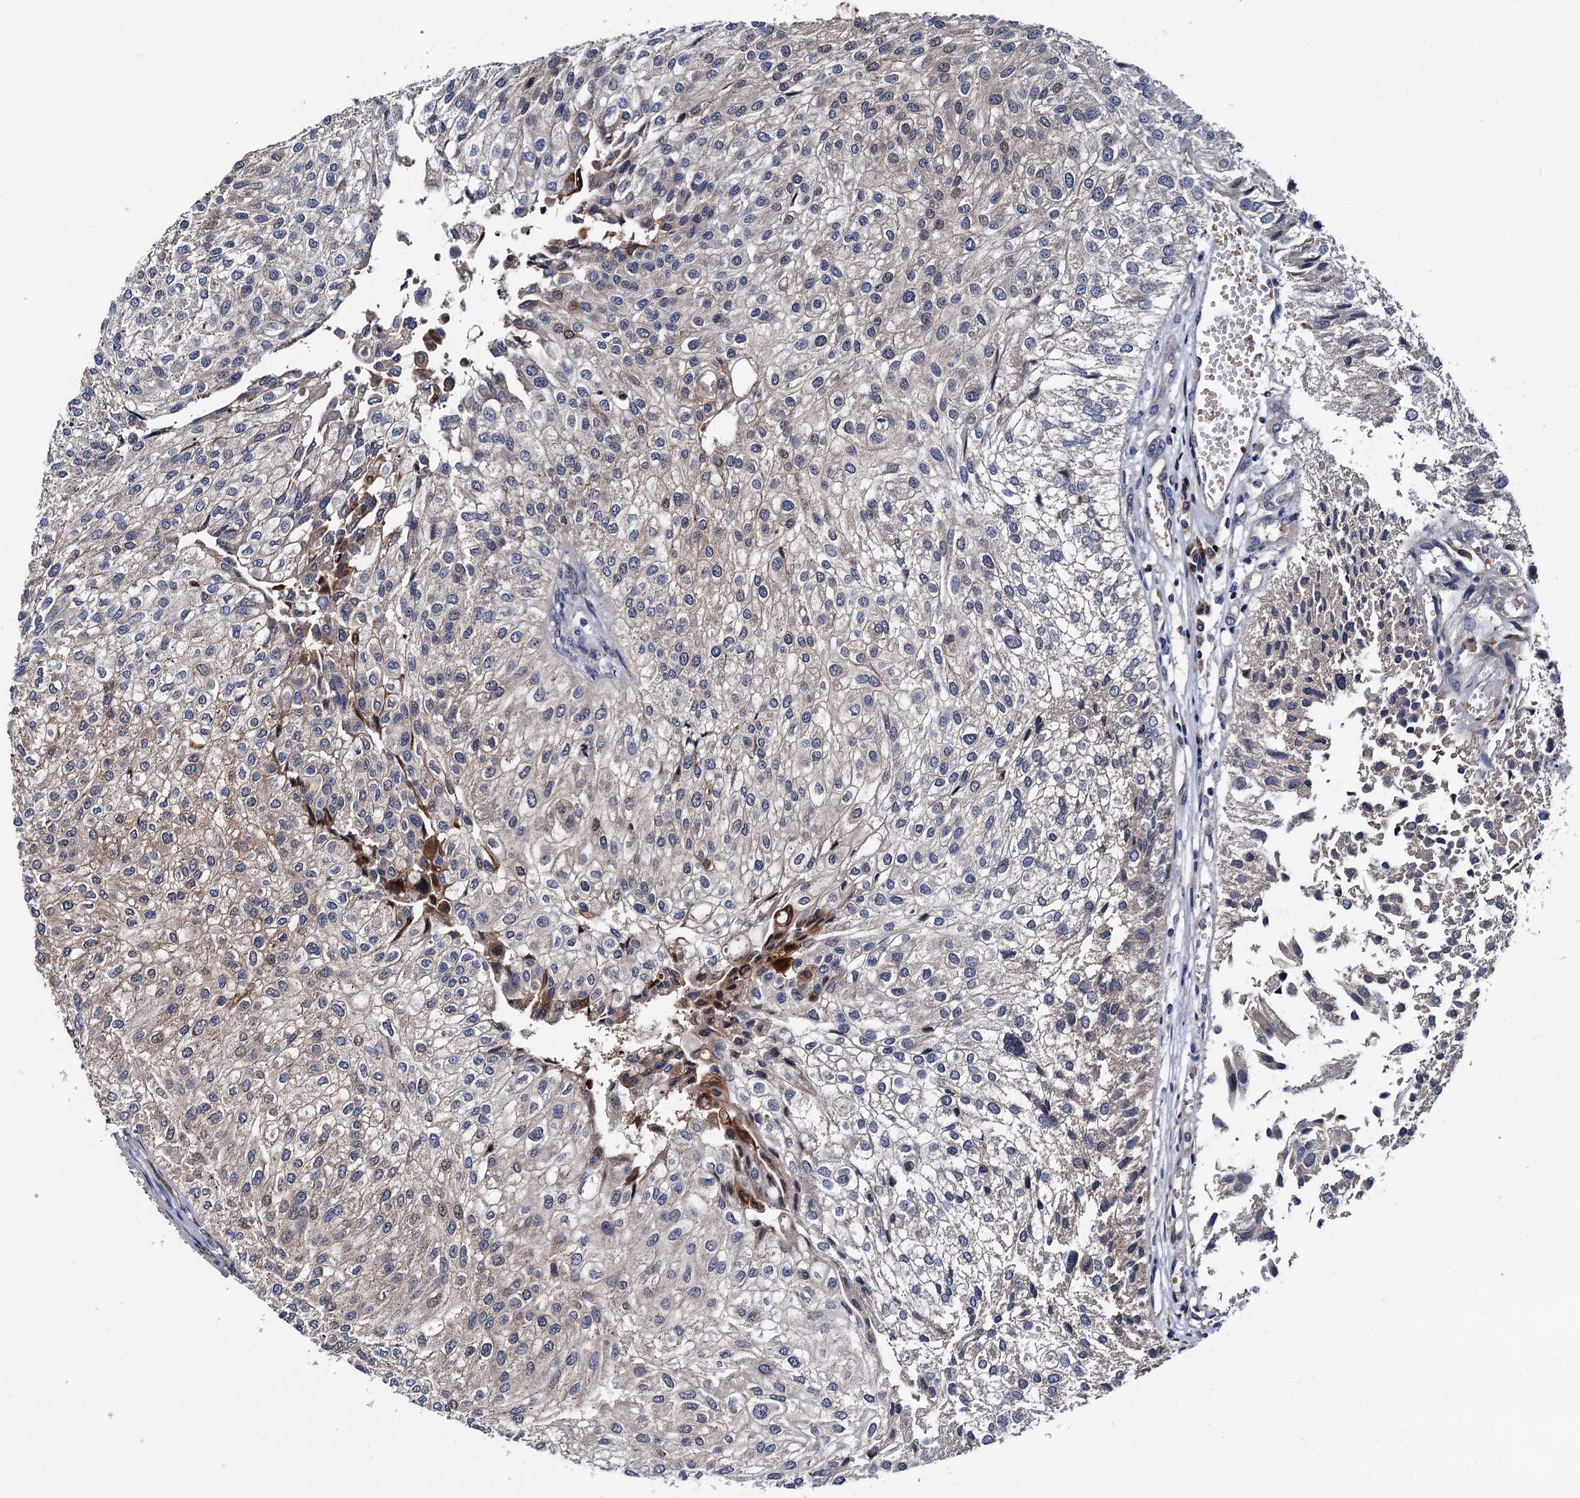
{"staining": {"intensity": "weak", "quantity": "<25%", "location": "cytoplasmic/membranous"}, "tissue": "urothelial cancer", "cell_type": "Tumor cells", "image_type": "cancer", "snomed": [{"axis": "morphology", "description": "Urothelial carcinoma, Low grade"}, {"axis": "topography", "description": "Urinary bladder"}], "caption": "Protein analysis of low-grade urothelial carcinoma demonstrates no significant staining in tumor cells.", "gene": "TRMT112", "patient": {"sex": "female", "age": 89}}